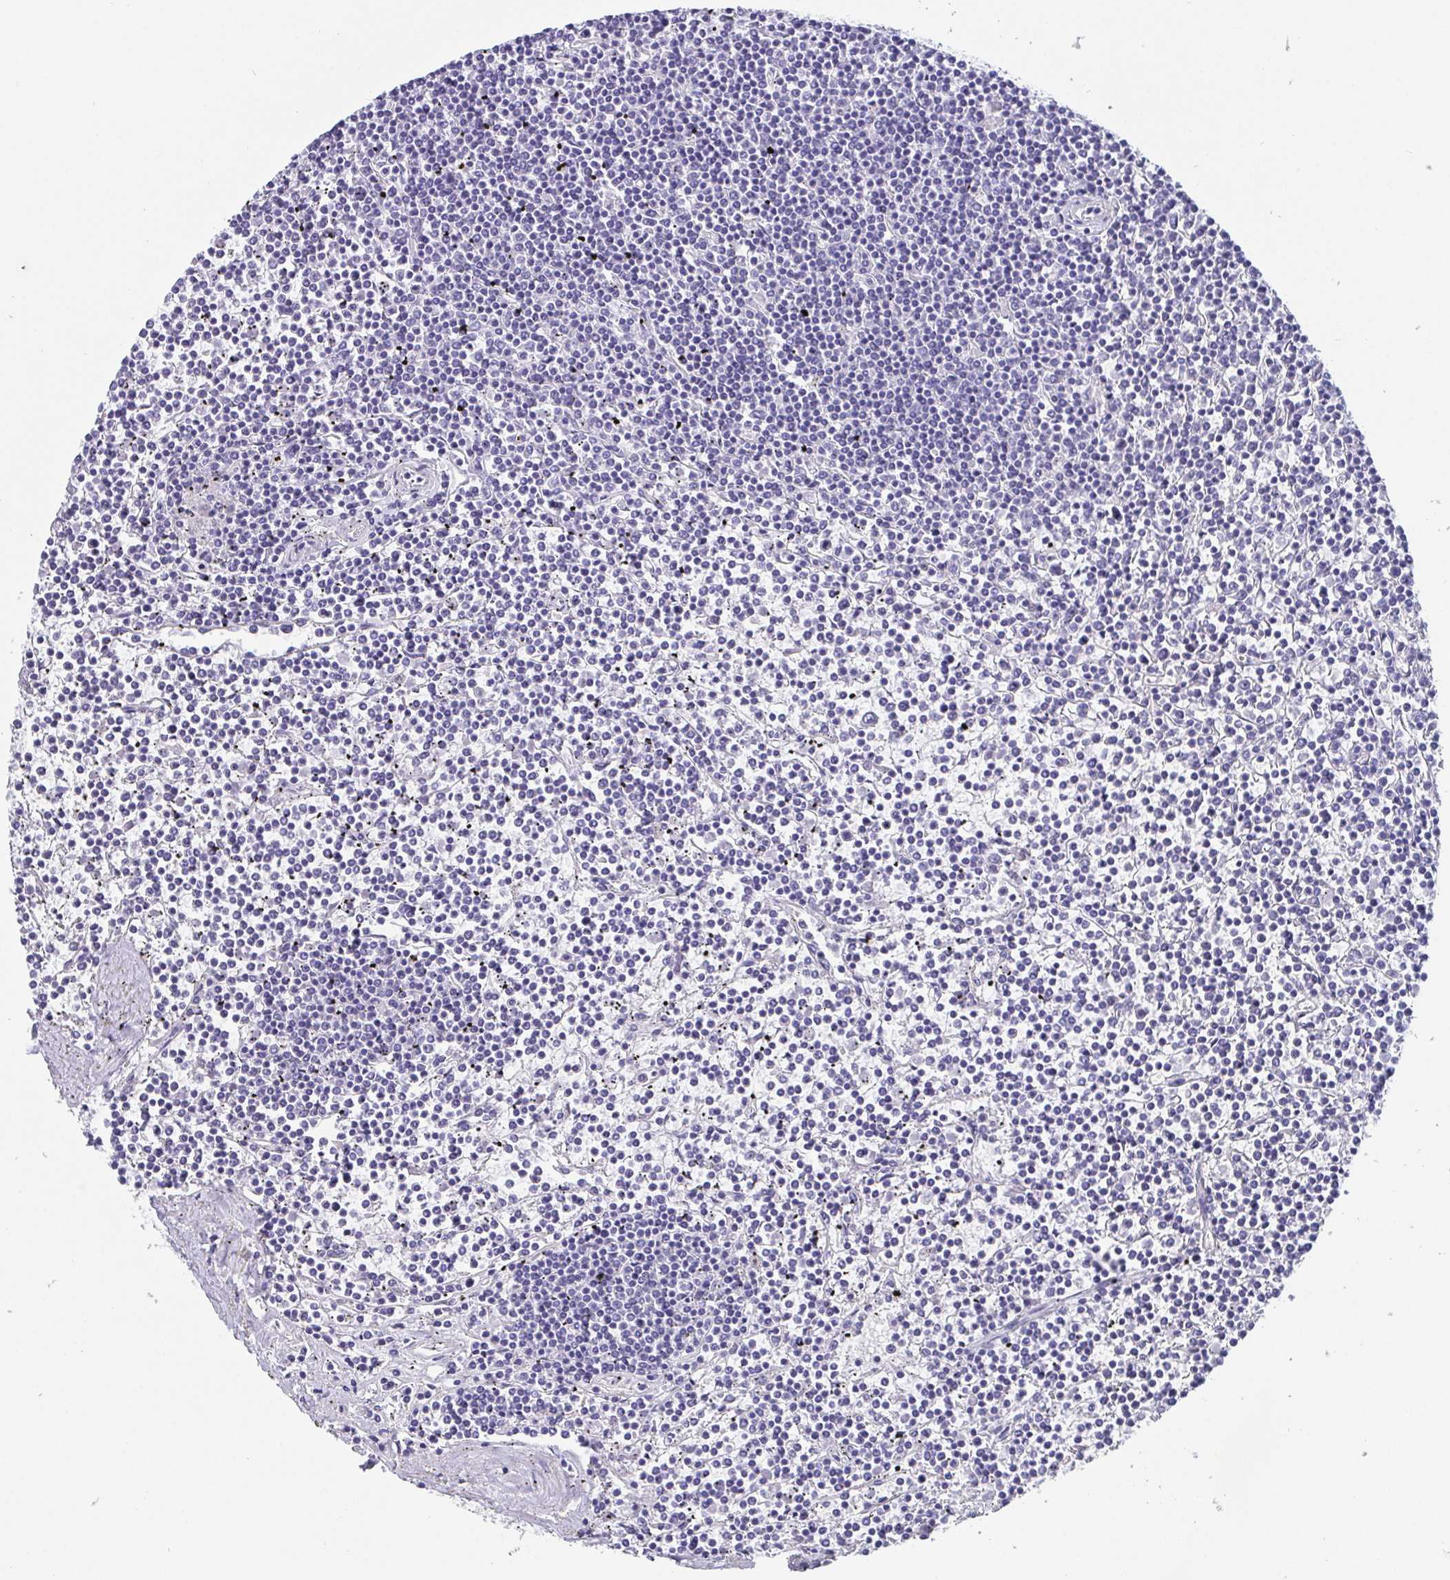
{"staining": {"intensity": "negative", "quantity": "none", "location": "none"}, "tissue": "lymphoma", "cell_type": "Tumor cells", "image_type": "cancer", "snomed": [{"axis": "morphology", "description": "Malignant lymphoma, non-Hodgkin's type, Low grade"}, {"axis": "topography", "description": "Spleen"}], "caption": "Immunohistochemistry of lymphoma displays no expression in tumor cells.", "gene": "SCGN", "patient": {"sex": "female", "age": 19}}